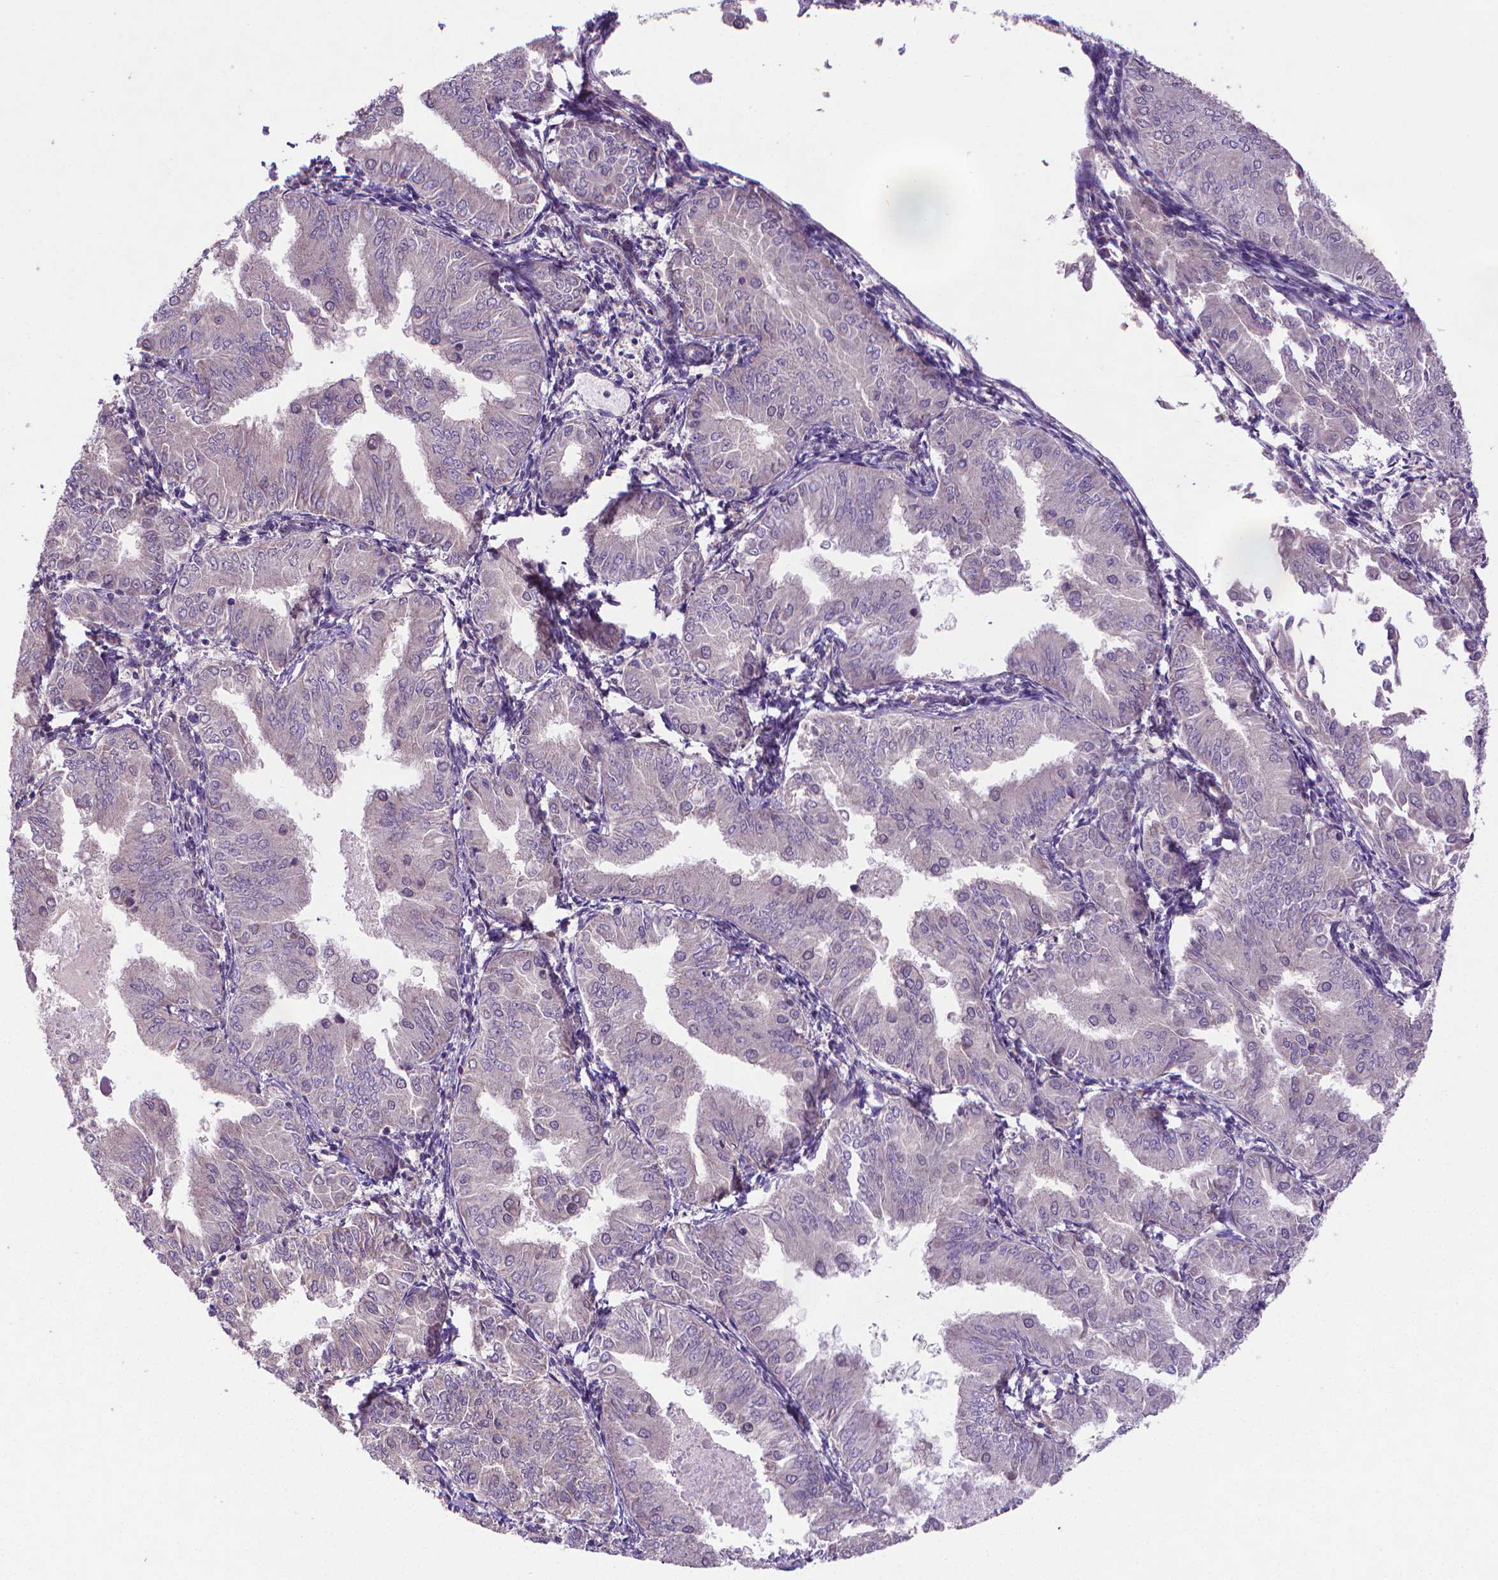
{"staining": {"intensity": "negative", "quantity": "none", "location": "none"}, "tissue": "endometrial cancer", "cell_type": "Tumor cells", "image_type": "cancer", "snomed": [{"axis": "morphology", "description": "Adenocarcinoma, NOS"}, {"axis": "topography", "description": "Endometrium"}], "caption": "High magnification brightfield microscopy of endometrial adenocarcinoma stained with DAB (brown) and counterstained with hematoxylin (blue): tumor cells show no significant staining.", "gene": "GPR63", "patient": {"sex": "female", "age": 53}}